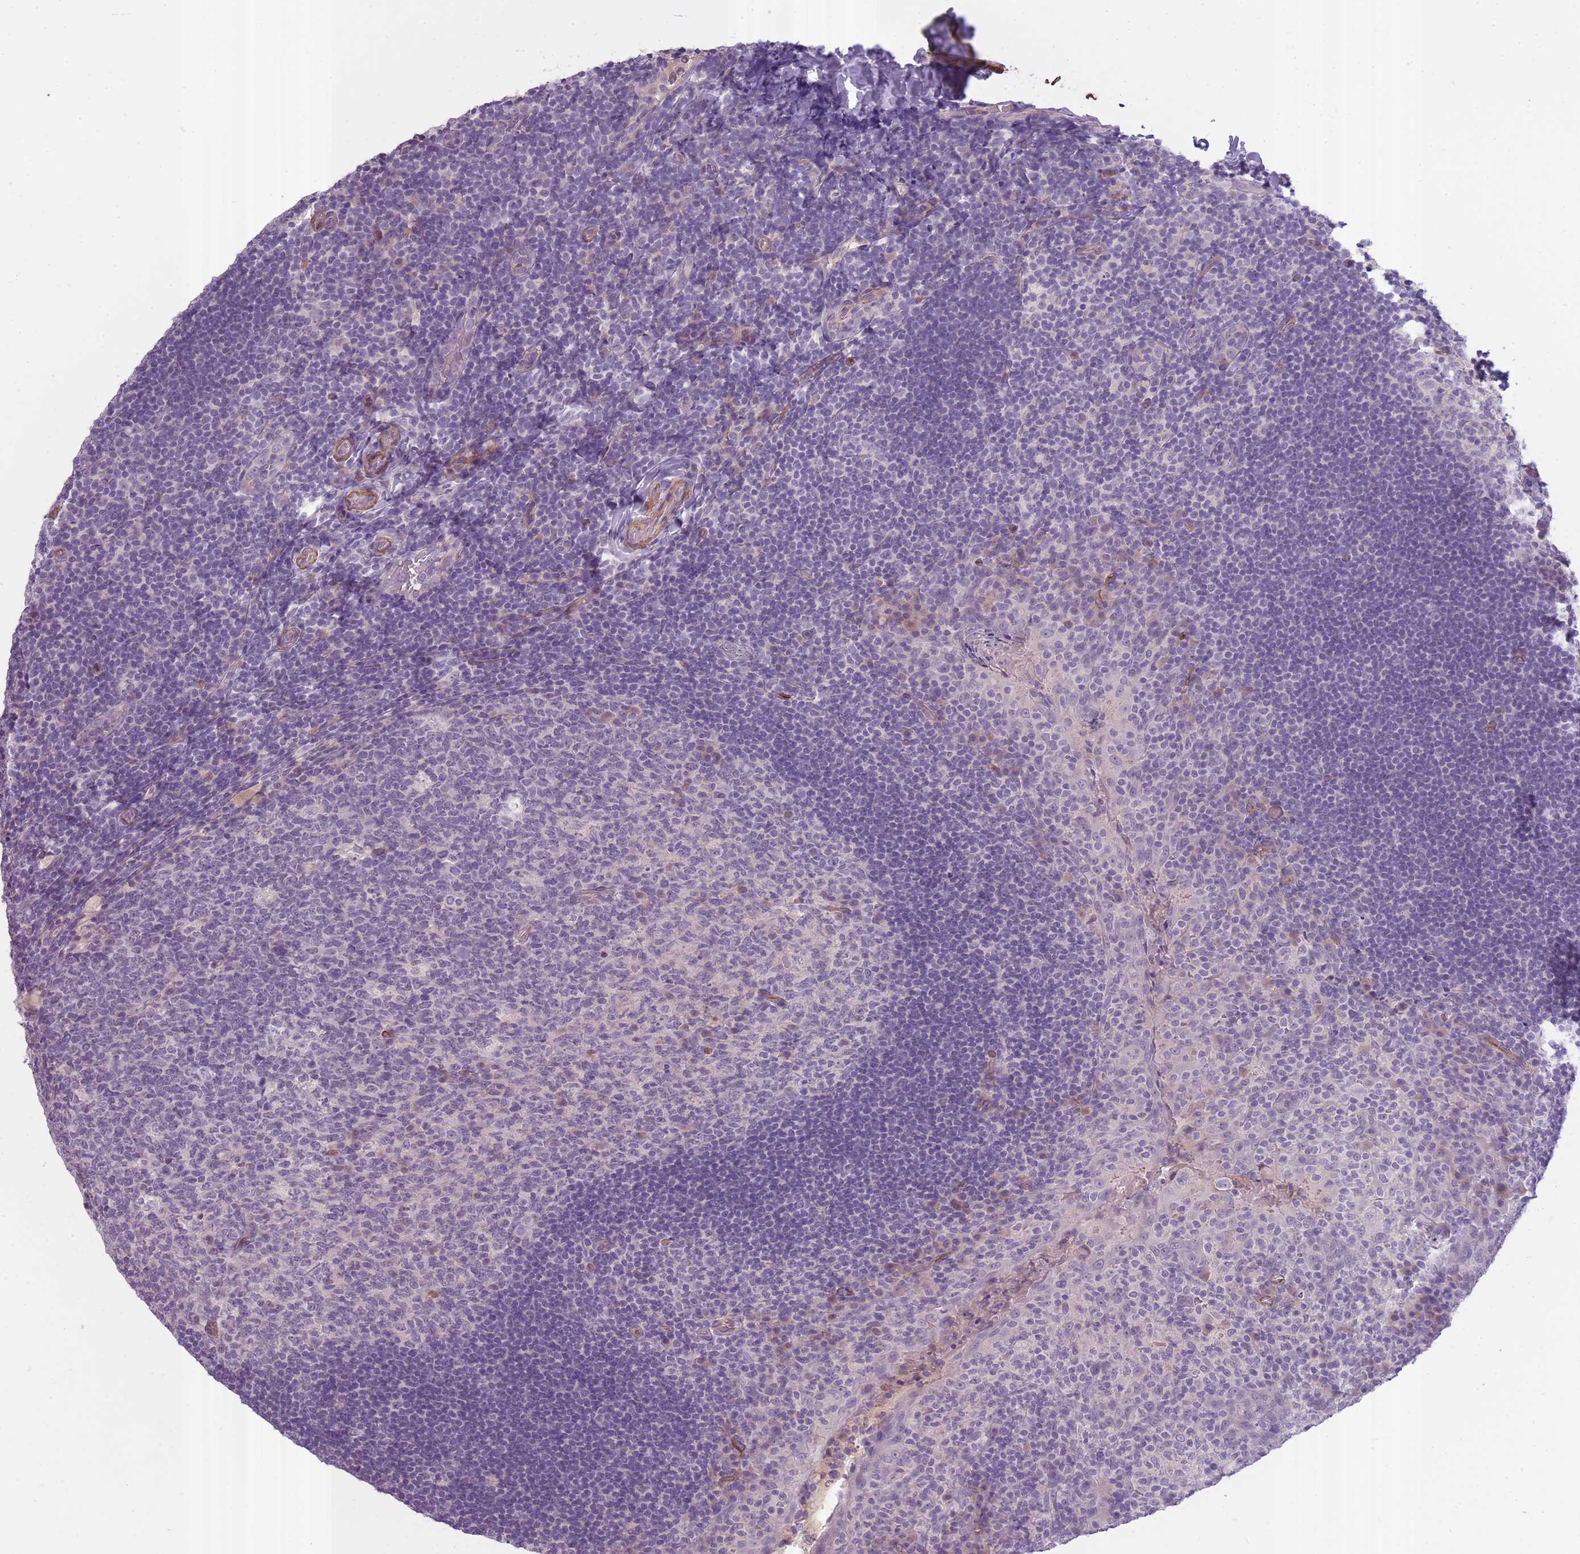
{"staining": {"intensity": "negative", "quantity": "none", "location": "none"}, "tissue": "tonsil", "cell_type": "Germinal center cells", "image_type": "normal", "snomed": [{"axis": "morphology", "description": "Normal tissue, NOS"}, {"axis": "topography", "description": "Tonsil"}], "caption": "Tonsil stained for a protein using immunohistochemistry (IHC) displays no staining germinal center cells.", "gene": "SLC8A2", "patient": {"sex": "male", "age": 17}}